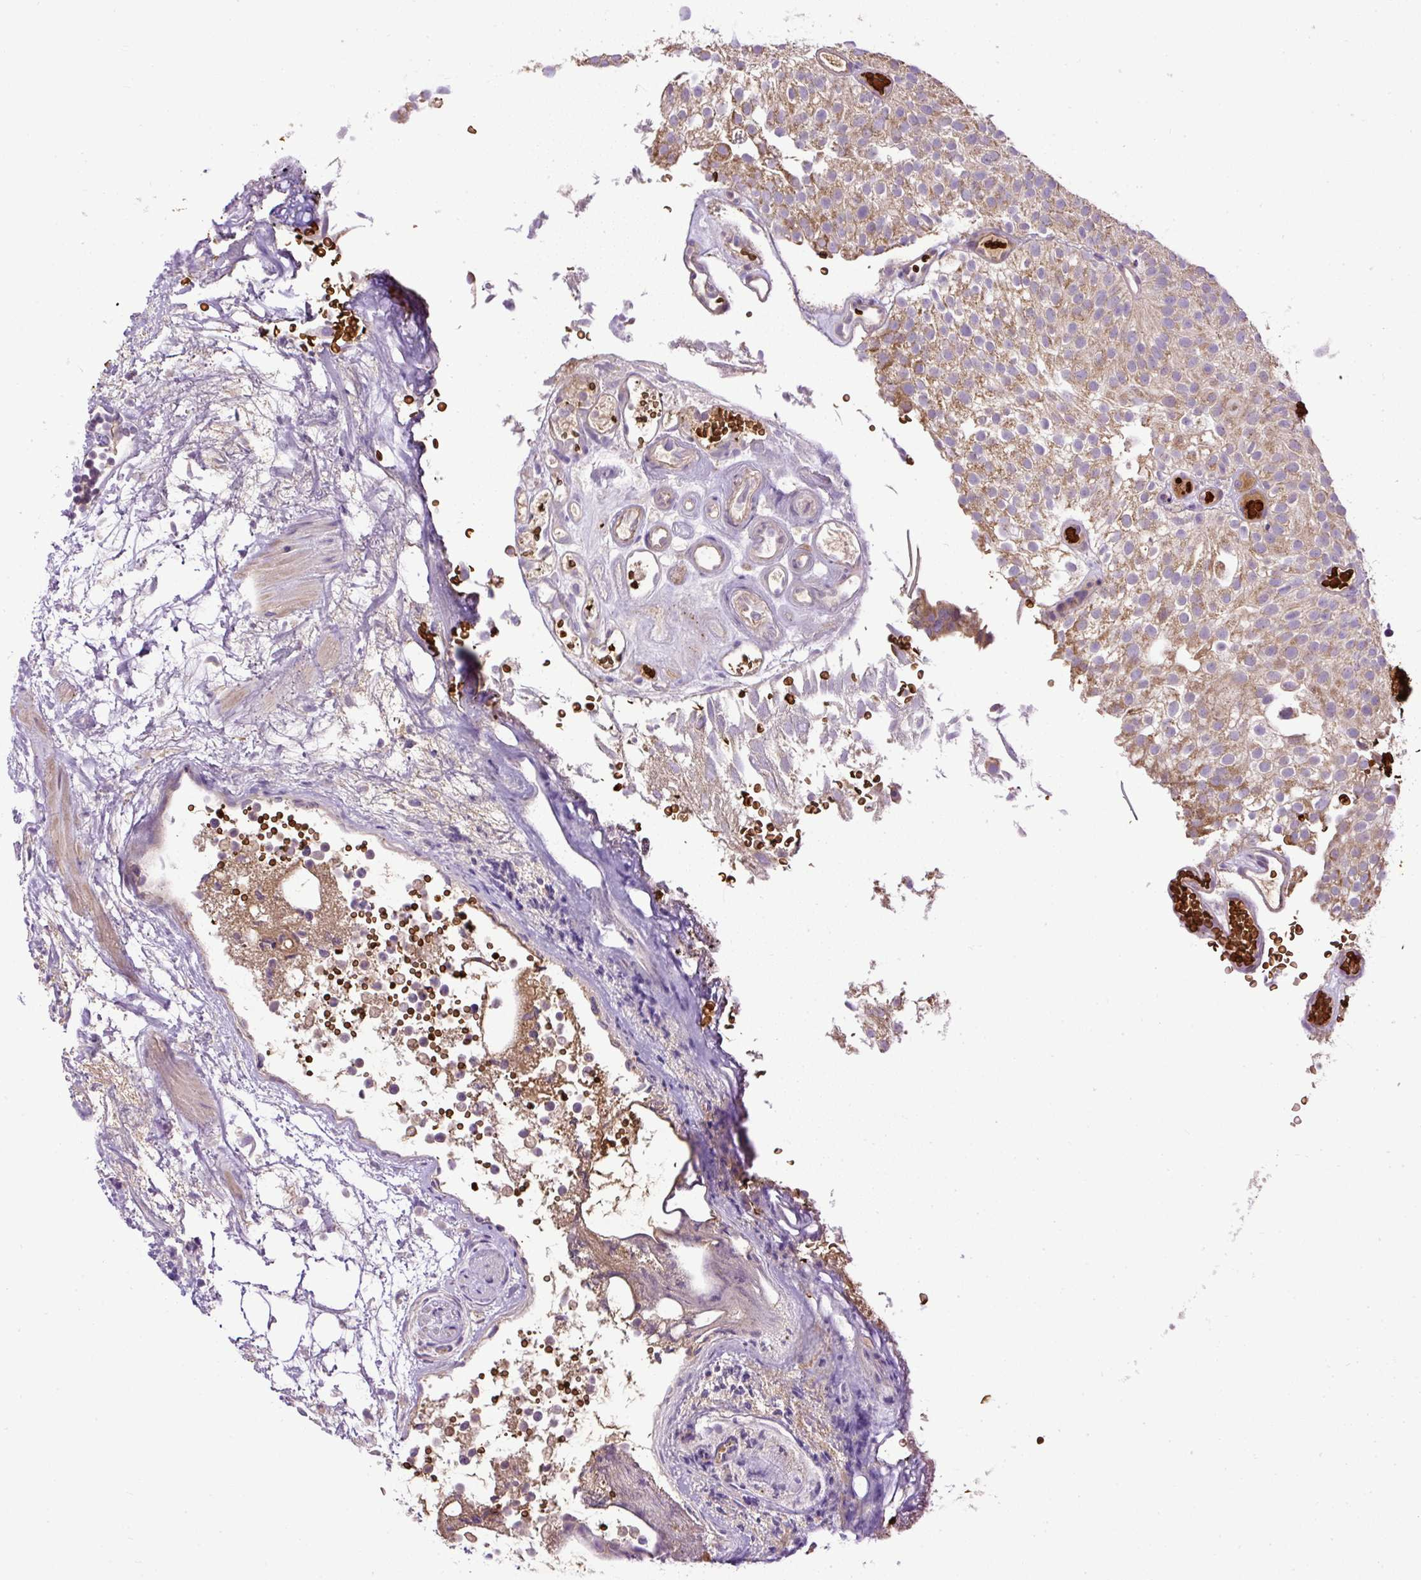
{"staining": {"intensity": "moderate", "quantity": ">75%", "location": "cytoplasmic/membranous"}, "tissue": "urothelial cancer", "cell_type": "Tumor cells", "image_type": "cancer", "snomed": [{"axis": "morphology", "description": "Urothelial carcinoma, Low grade"}, {"axis": "topography", "description": "Urinary bladder"}], "caption": "IHC (DAB) staining of urothelial carcinoma (low-grade) shows moderate cytoplasmic/membranous protein expression in approximately >75% of tumor cells. (DAB (3,3'-diaminobenzidine) = brown stain, brightfield microscopy at high magnification).", "gene": "CXCL13", "patient": {"sex": "male", "age": 78}}